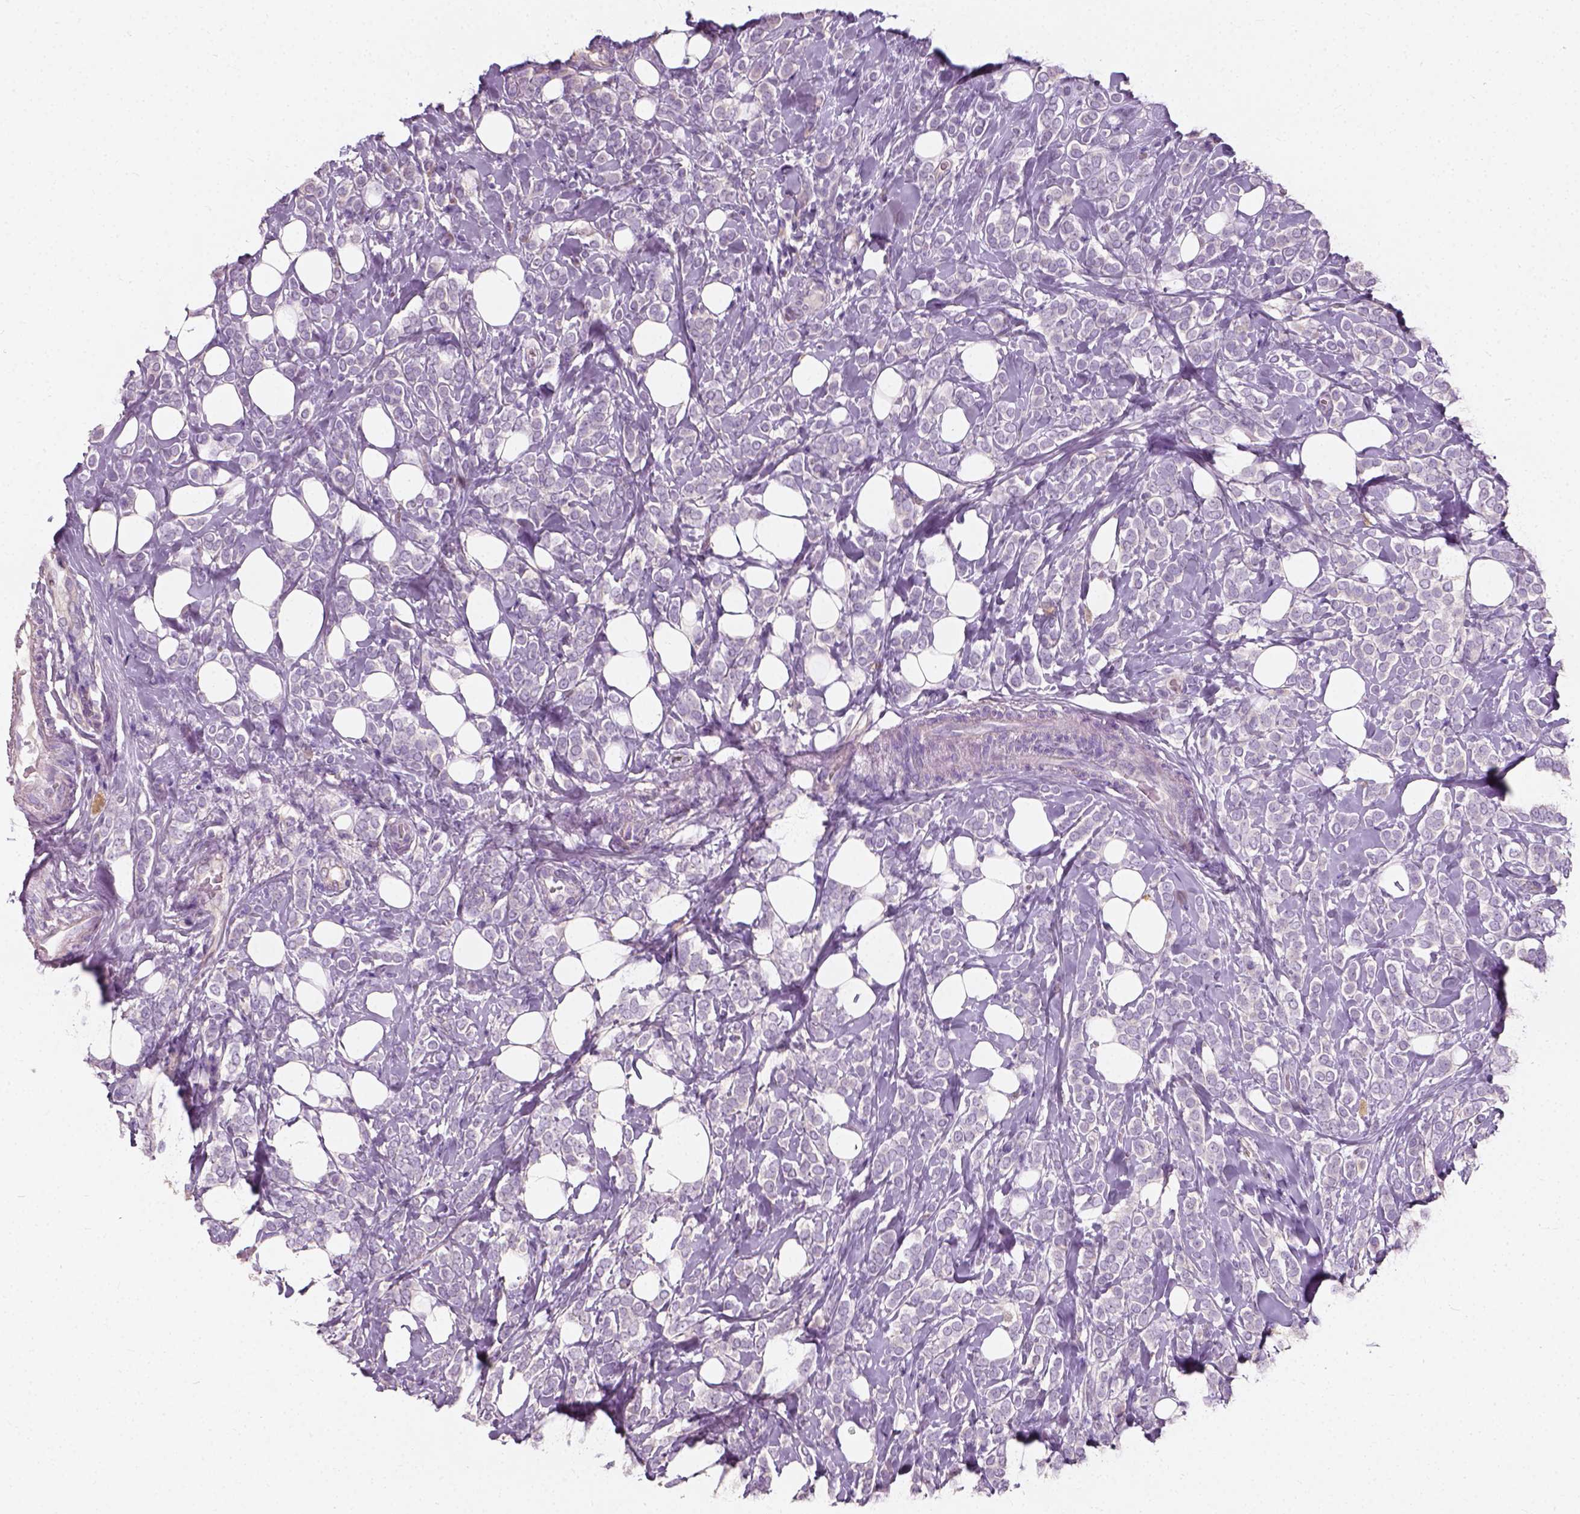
{"staining": {"intensity": "negative", "quantity": "none", "location": "none"}, "tissue": "breast cancer", "cell_type": "Tumor cells", "image_type": "cancer", "snomed": [{"axis": "morphology", "description": "Lobular carcinoma"}, {"axis": "topography", "description": "Breast"}], "caption": "Image shows no significant protein expression in tumor cells of breast cancer. (Immunohistochemistry, brightfield microscopy, high magnification).", "gene": "DHCR24", "patient": {"sex": "female", "age": 49}}